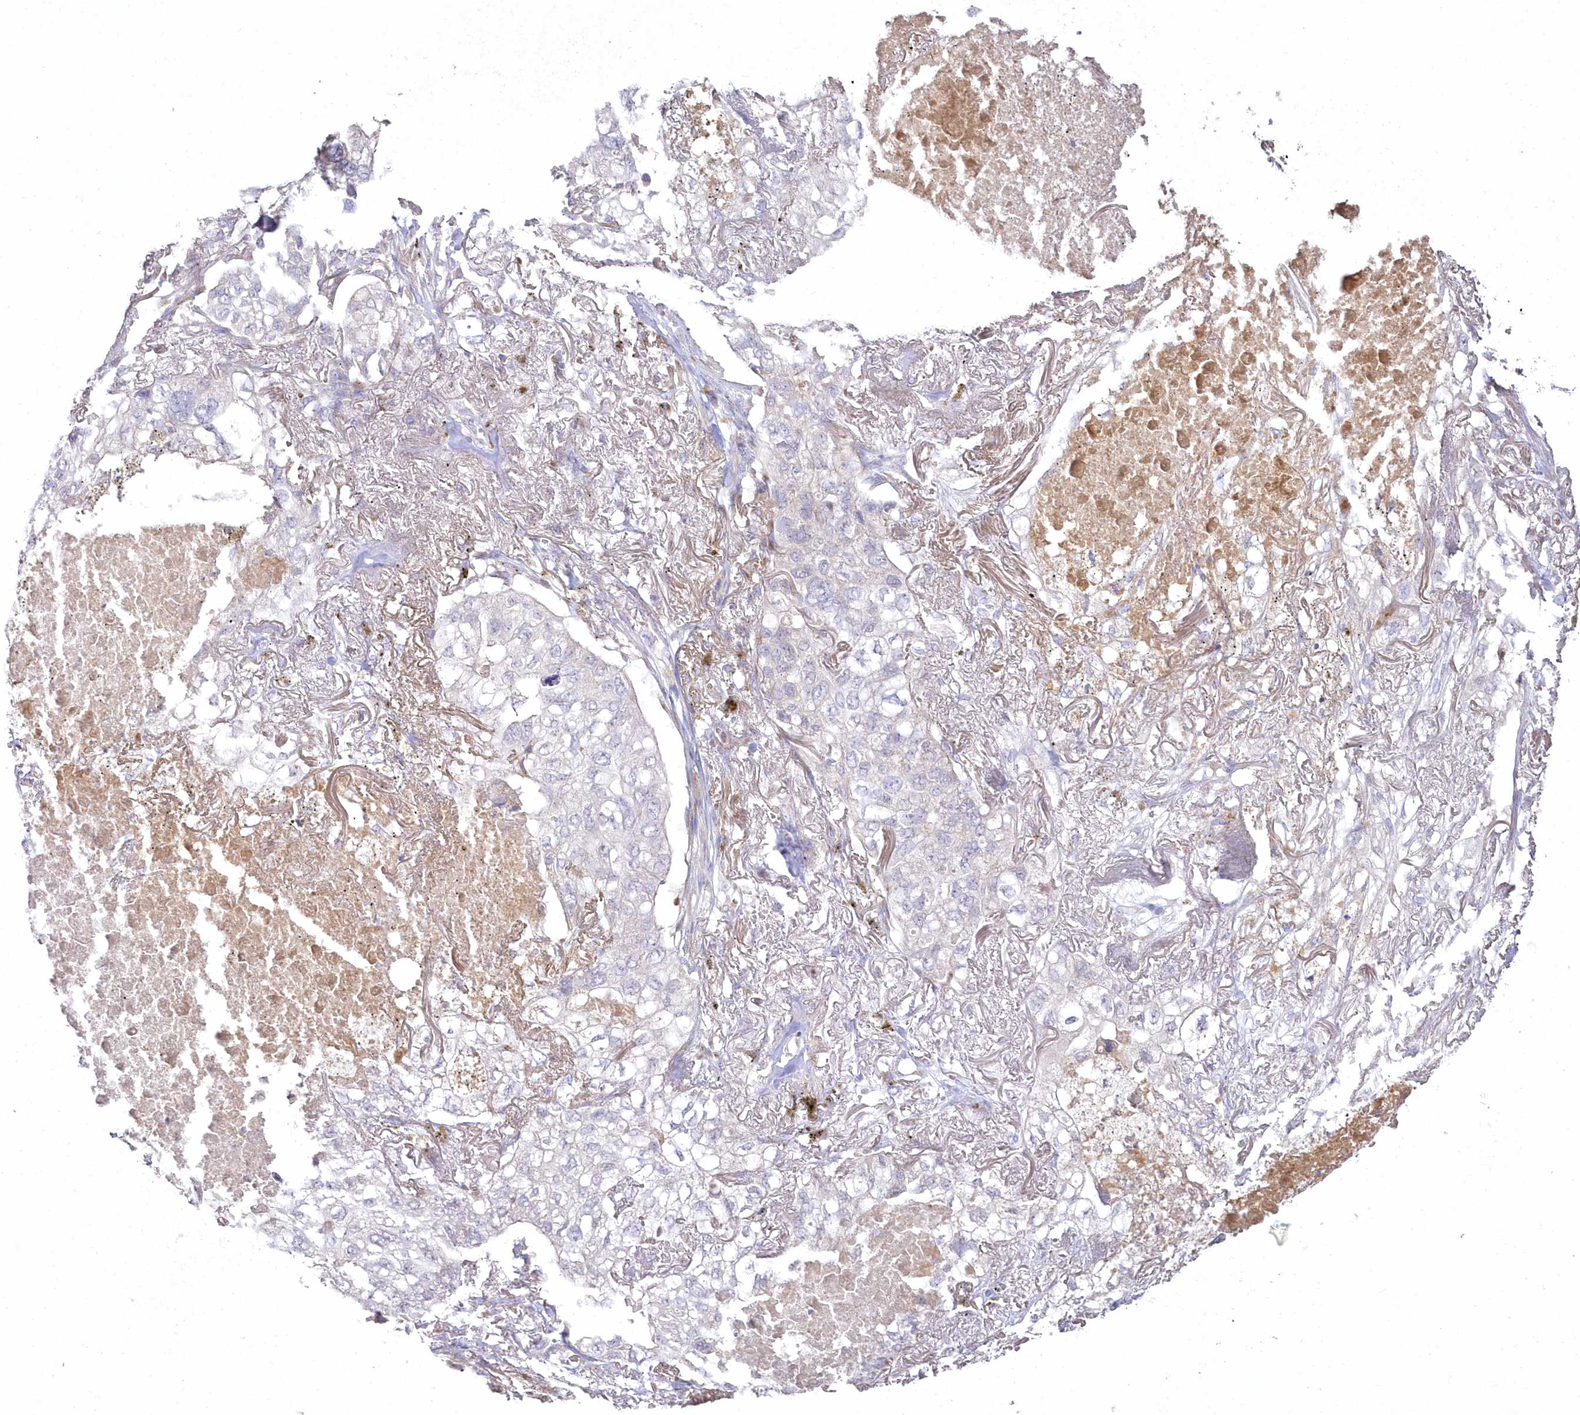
{"staining": {"intensity": "negative", "quantity": "none", "location": "none"}, "tissue": "lung cancer", "cell_type": "Tumor cells", "image_type": "cancer", "snomed": [{"axis": "morphology", "description": "Adenocarcinoma, NOS"}, {"axis": "topography", "description": "Lung"}], "caption": "A high-resolution histopathology image shows immunohistochemistry staining of adenocarcinoma (lung), which reveals no significant staining in tumor cells. (DAB (3,3'-diaminobenzidine) IHC, high magnification).", "gene": "ARSB", "patient": {"sex": "male", "age": 65}}